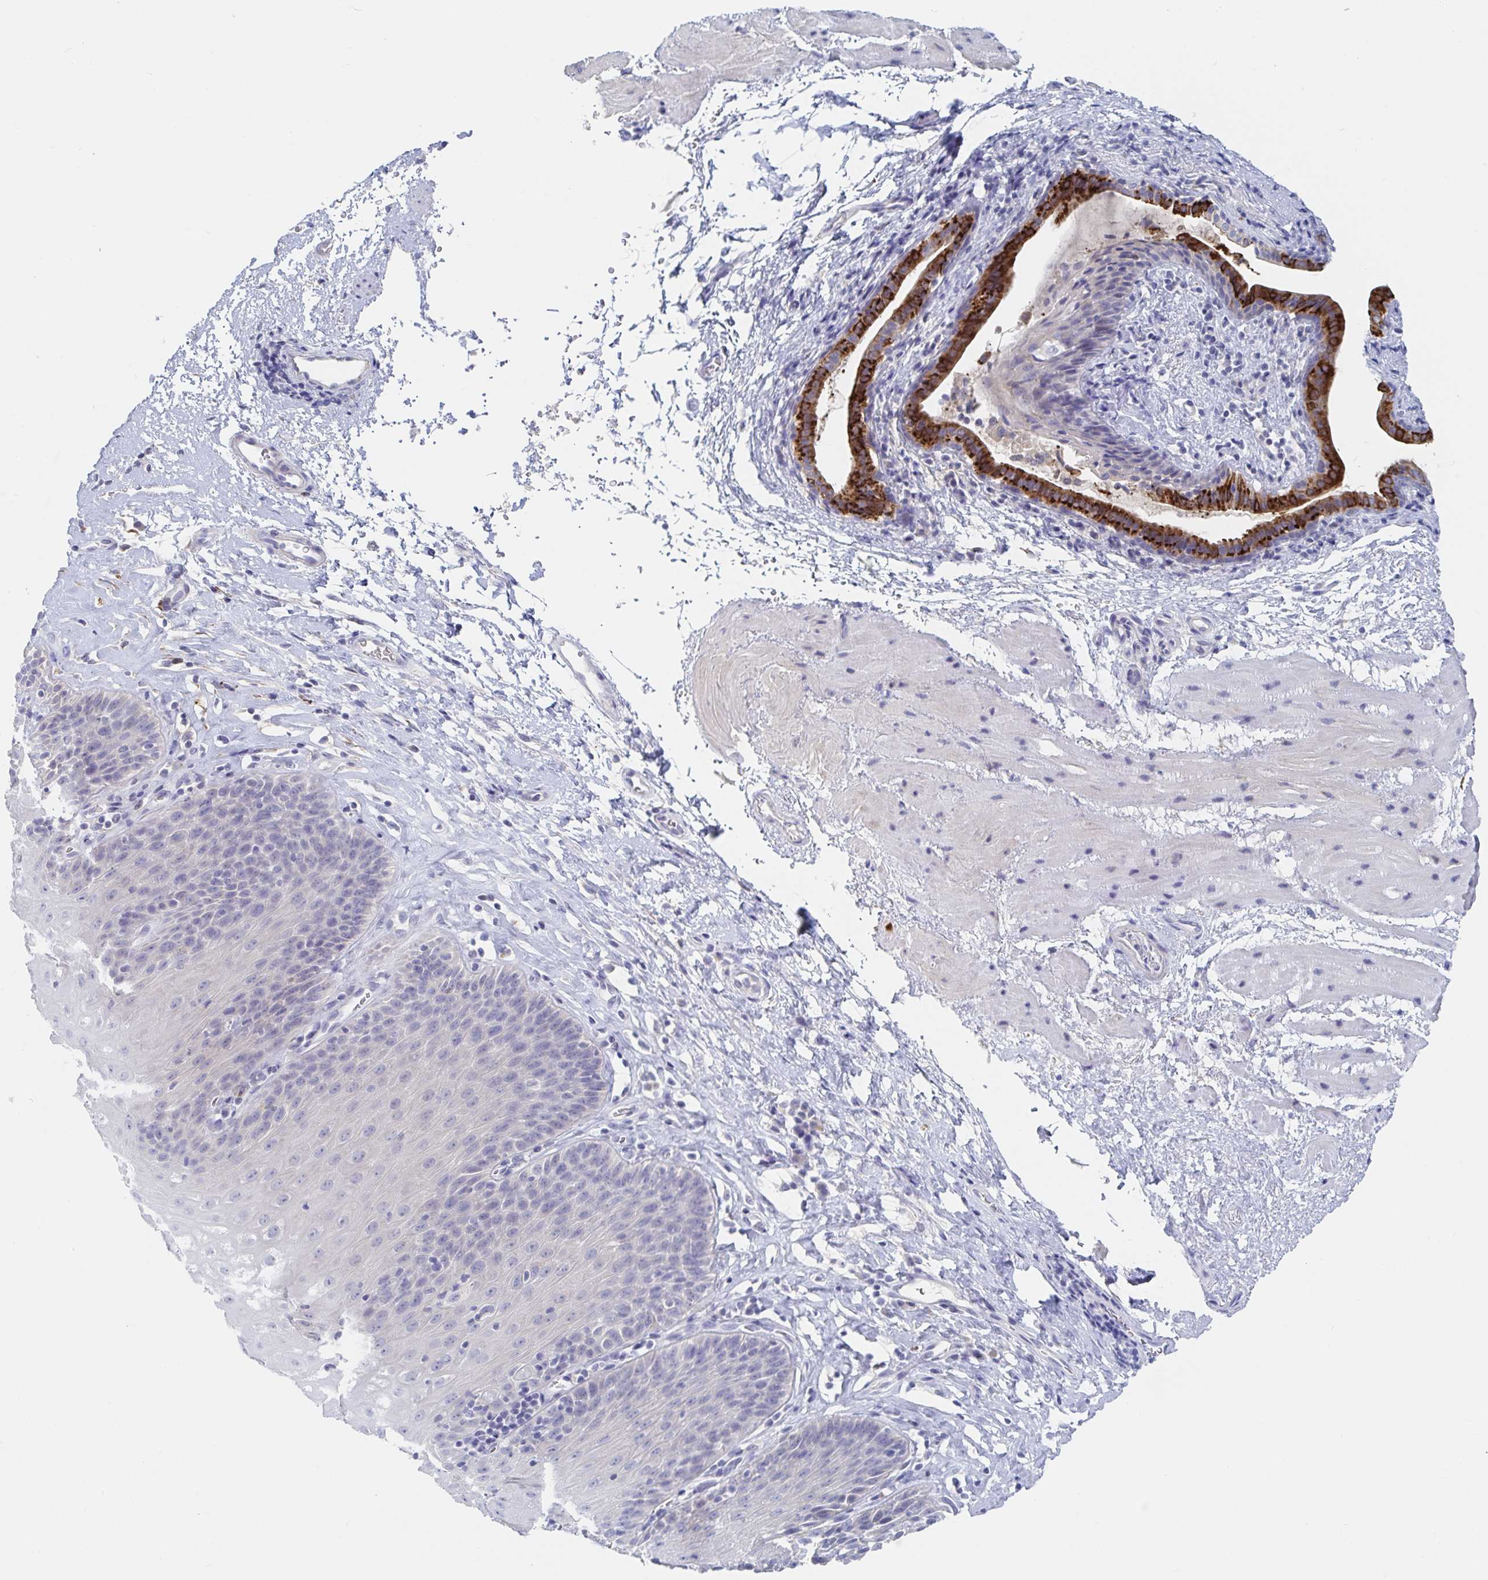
{"staining": {"intensity": "negative", "quantity": "none", "location": "none"}, "tissue": "esophagus", "cell_type": "Squamous epithelial cells", "image_type": "normal", "snomed": [{"axis": "morphology", "description": "Normal tissue, NOS"}, {"axis": "topography", "description": "Esophagus"}], "caption": "Immunohistochemistry histopathology image of unremarkable esophagus stained for a protein (brown), which exhibits no positivity in squamous epithelial cells.", "gene": "ZNF100", "patient": {"sex": "female", "age": 61}}